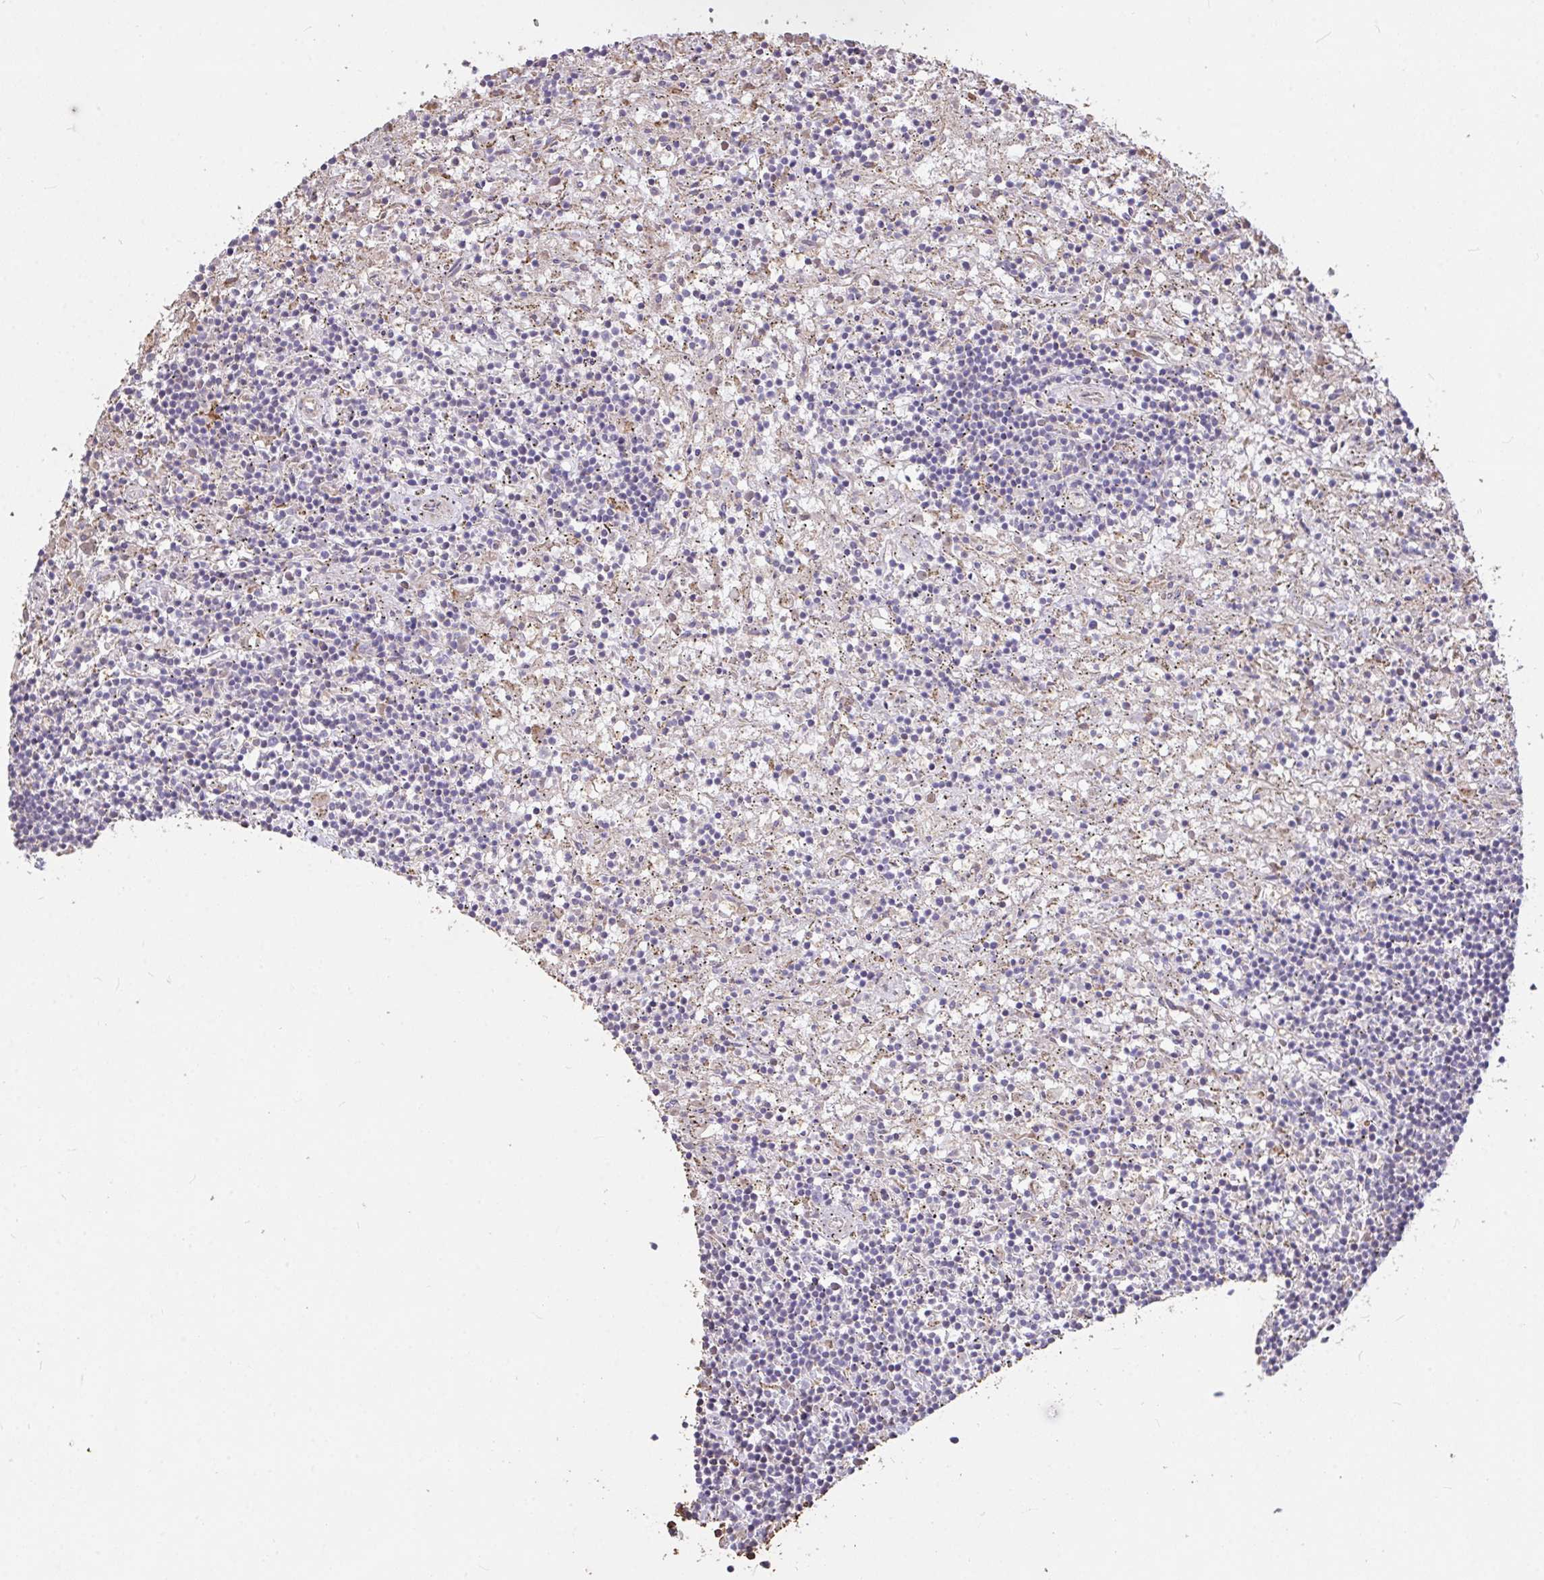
{"staining": {"intensity": "negative", "quantity": "none", "location": "none"}, "tissue": "lymphoma", "cell_type": "Tumor cells", "image_type": "cancer", "snomed": [{"axis": "morphology", "description": "Malignant lymphoma, non-Hodgkin's type, Low grade"}, {"axis": "topography", "description": "Spleen"}], "caption": "Human lymphoma stained for a protein using immunohistochemistry (IHC) exhibits no expression in tumor cells.", "gene": "FCER1A", "patient": {"sex": "male", "age": 76}}